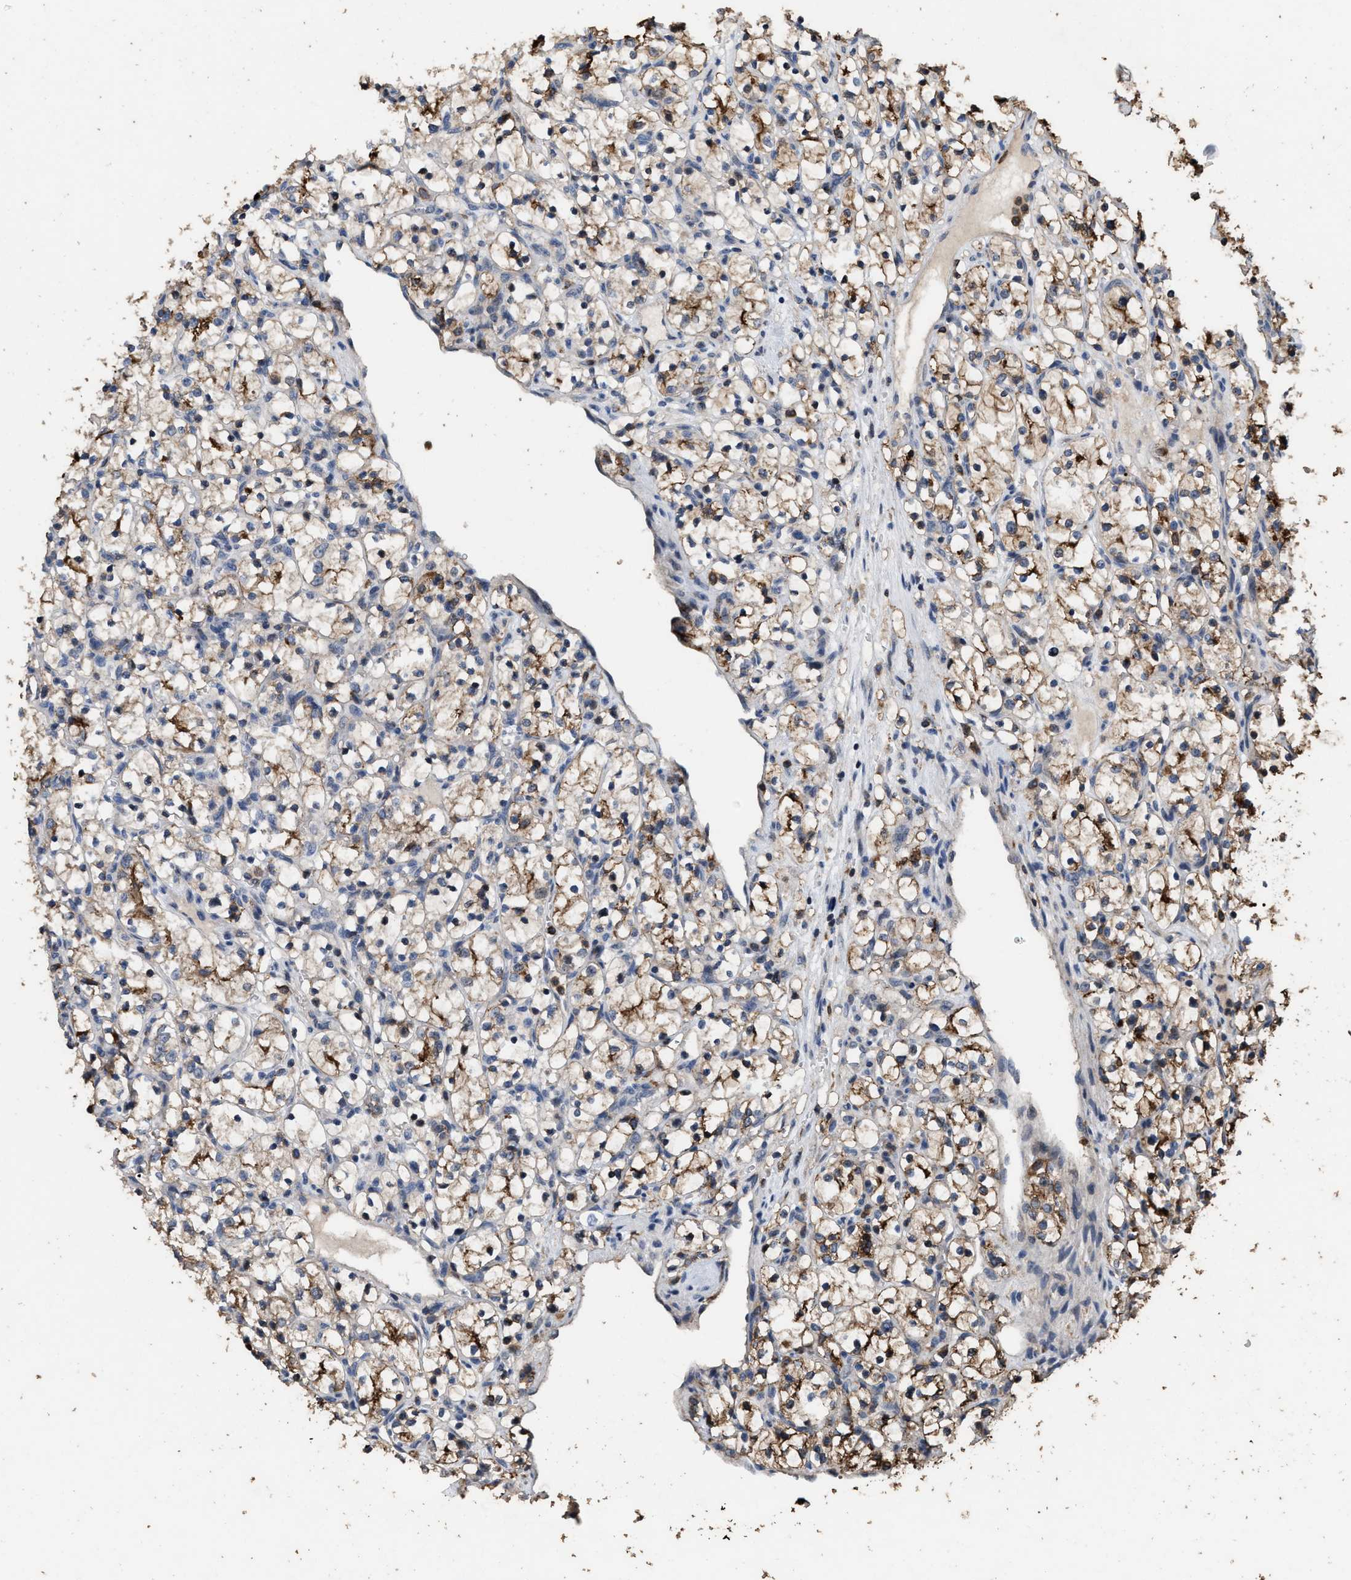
{"staining": {"intensity": "moderate", "quantity": ">75%", "location": "cytoplasmic/membranous"}, "tissue": "renal cancer", "cell_type": "Tumor cells", "image_type": "cancer", "snomed": [{"axis": "morphology", "description": "Adenocarcinoma, NOS"}, {"axis": "topography", "description": "Kidney"}], "caption": "Adenocarcinoma (renal) tissue exhibits moderate cytoplasmic/membranous positivity in about >75% of tumor cells, visualized by immunohistochemistry. The staining was performed using DAB (3,3'-diaminobenzidine), with brown indicating positive protein expression. Nuclei are stained blue with hematoxylin.", "gene": "TDRKH", "patient": {"sex": "female", "age": 69}}